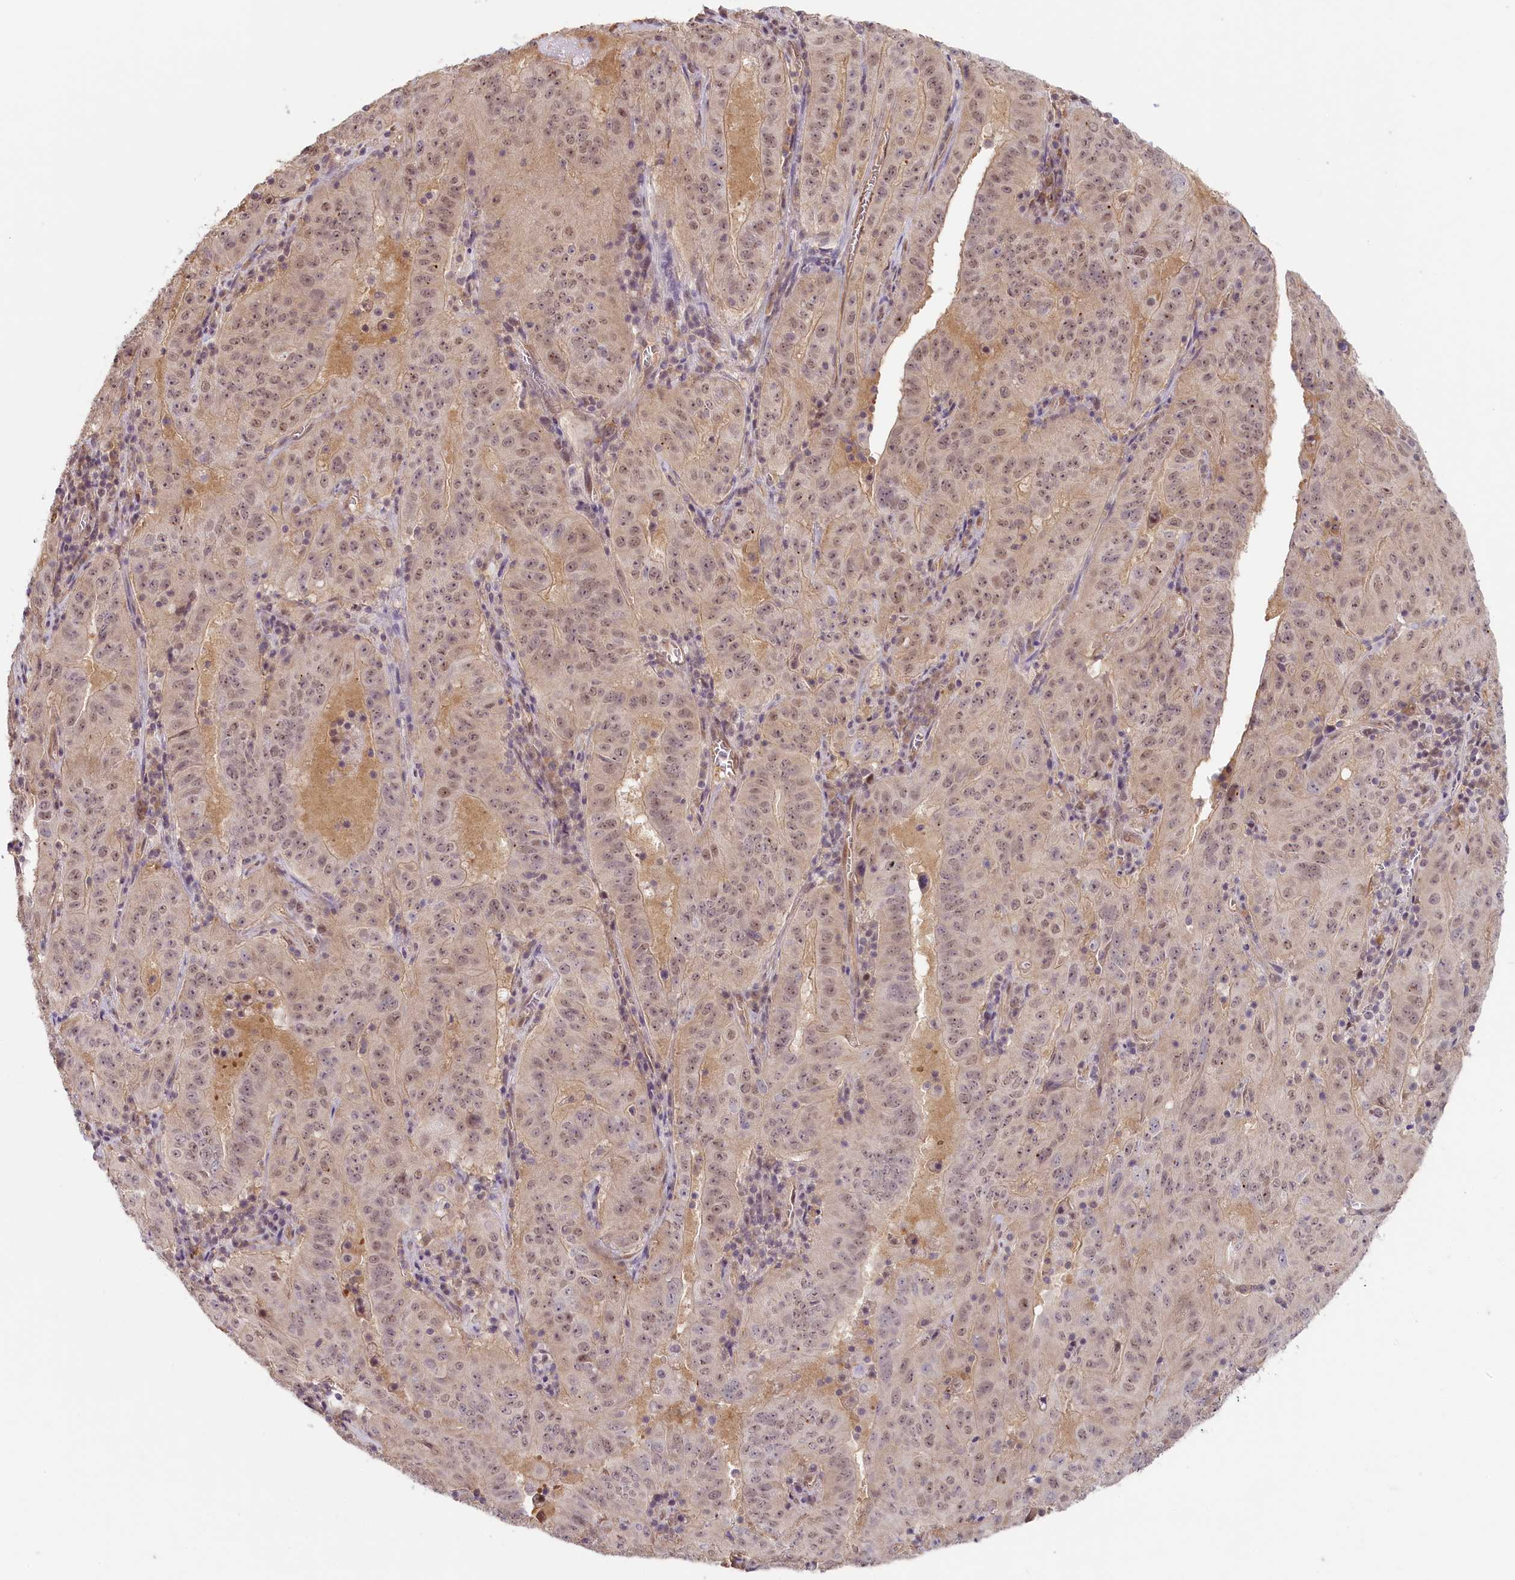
{"staining": {"intensity": "weak", "quantity": ">75%", "location": "nuclear"}, "tissue": "pancreatic cancer", "cell_type": "Tumor cells", "image_type": "cancer", "snomed": [{"axis": "morphology", "description": "Adenocarcinoma, NOS"}, {"axis": "topography", "description": "Pancreas"}], "caption": "Tumor cells exhibit weak nuclear expression in approximately >75% of cells in pancreatic cancer.", "gene": "C19orf44", "patient": {"sex": "male", "age": 63}}